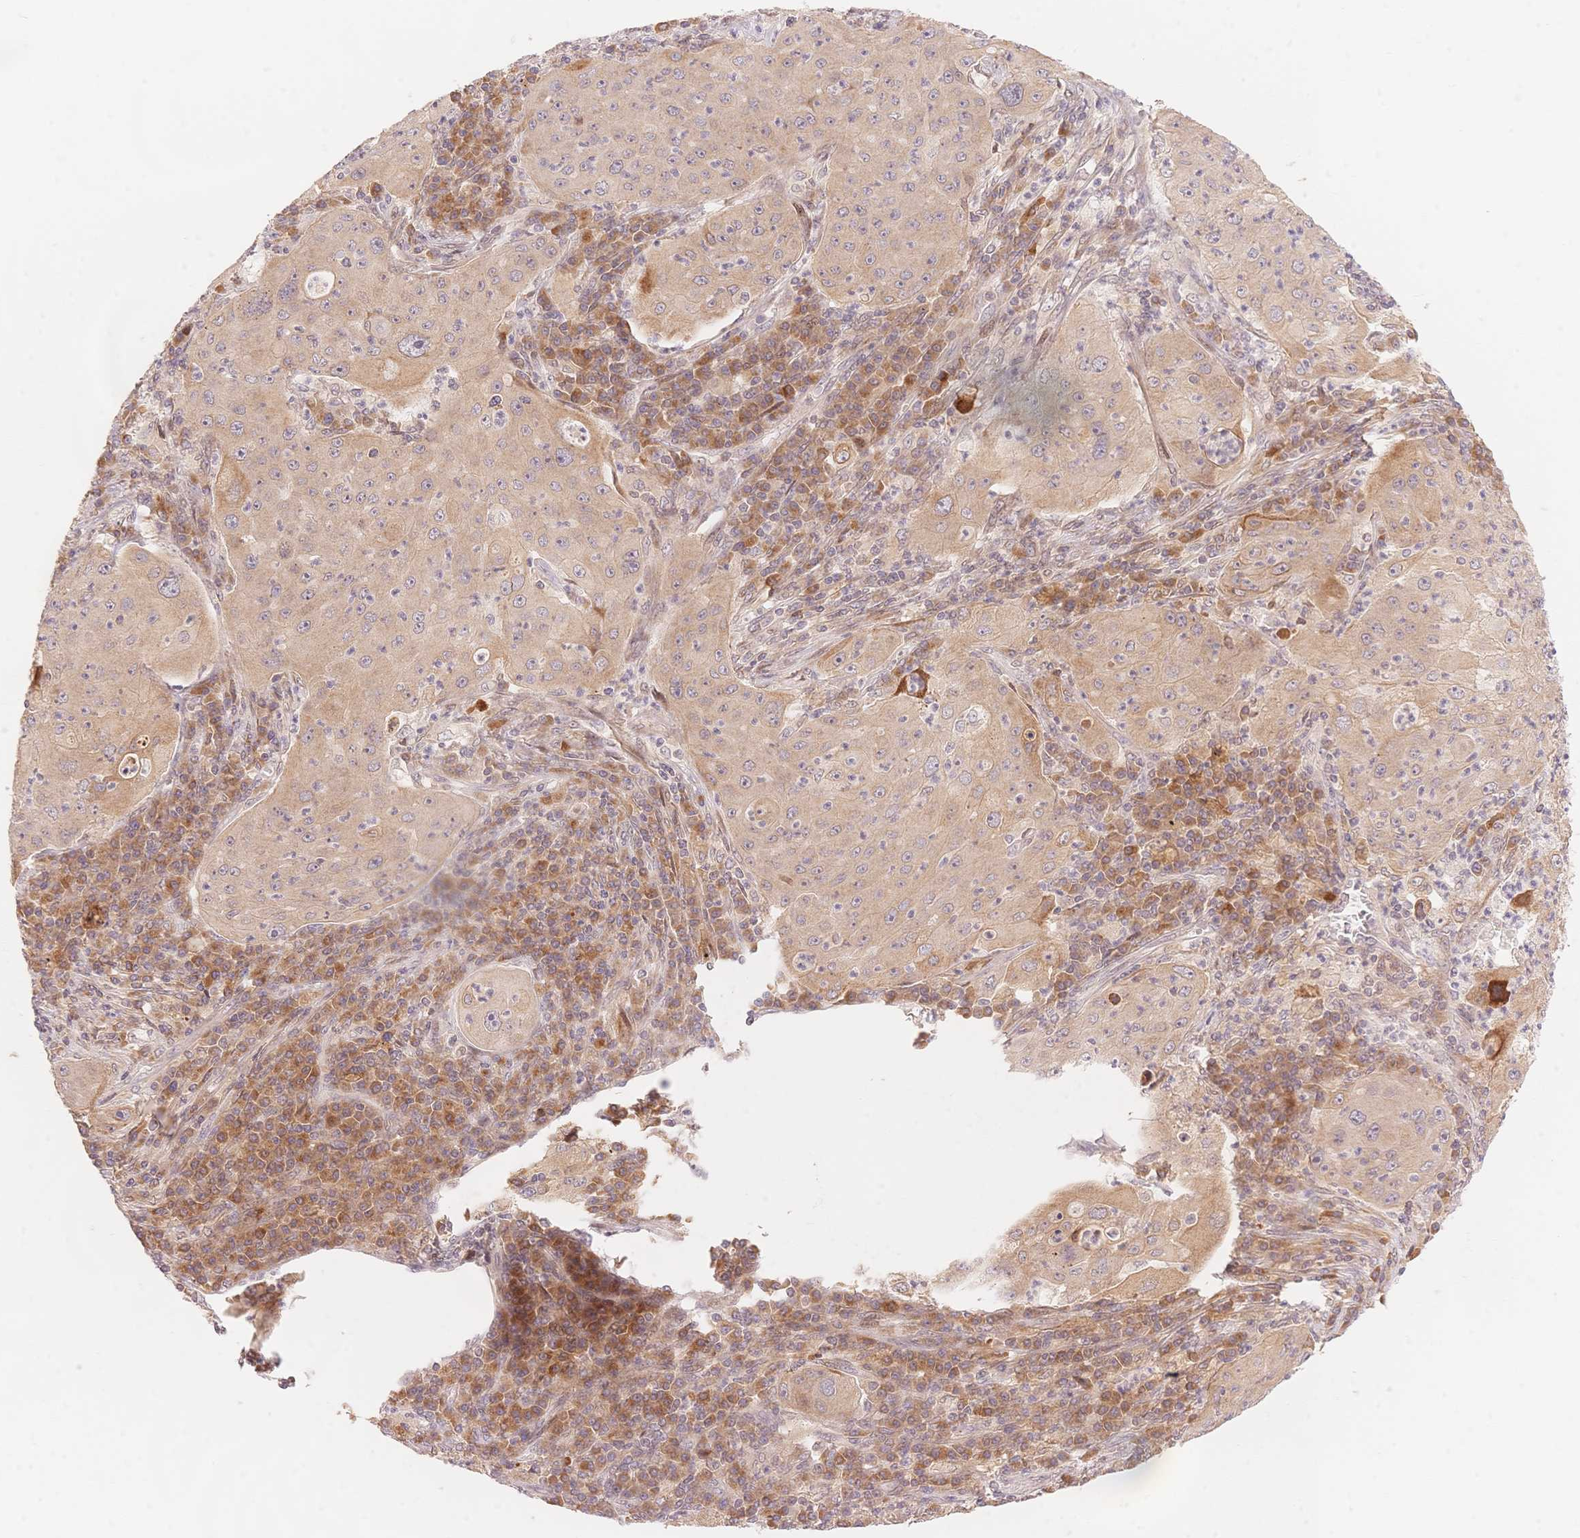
{"staining": {"intensity": "strong", "quantity": "<25%", "location": "cytoplasmic/membranous"}, "tissue": "lung cancer", "cell_type": "Tumor cells", "image_type": "cancer", "snomed": [{"axis": "morphology", "description": "Squamous cell carcinoma, NOS"}, {"axis": "topography", "description": "Lung"}], "caption": "High-power microscopy captured an IHC micrograph of lung cancer (squamous cell carcinoma), revealing strong cytoplasmic/membranous positivity in approximately <25% of tumor cells.", "gene": "STK39", "patient": {"sex": "female", "age": 59}}